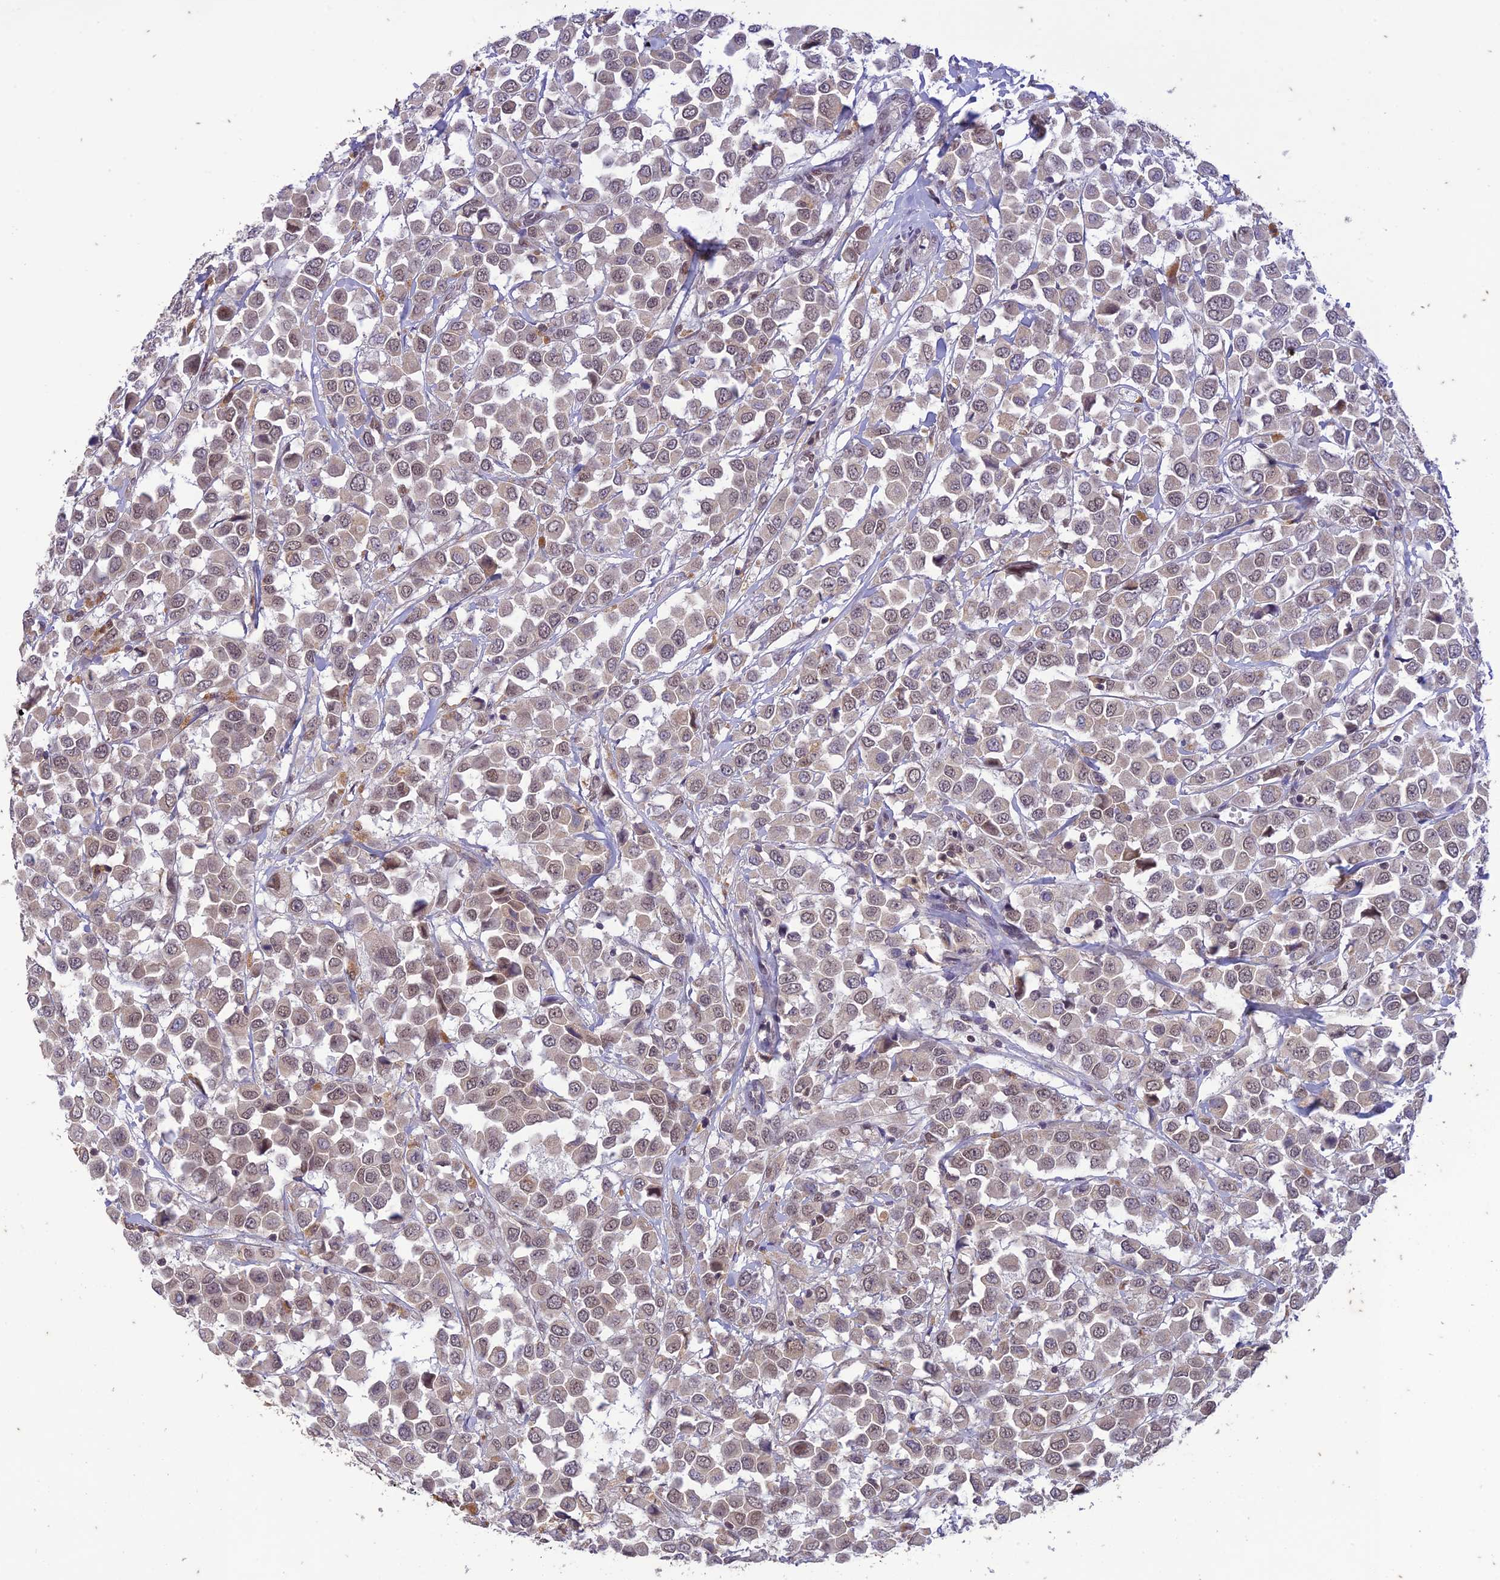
{"staining": {"intensity": "weak", "quantity": "25%-75%", "location": "cytoplasmic/membranous,nuclear"}, "tissue": "breast cancer", "cell_type": "Tumor cells", "image_type": "cancer", "snomed": [{"axis": "morphology", "description": "Duct carcinoma"}, {"axis": "topography", "description": "Breast"}], "caption": "Immunohistochemistry (IHC) photomicrograph of neoplastic tissue: invasive ductal carcinoma (breast) stained using immunohistochemistry reveals low levels of weak protein expression localized specifically in the cytoplasmic/membranous and nuclear of tumor cells, appearing as a cytoplasmic/membranous and nuclear brown color.", "gene": "POP4", "patient": {"sex": "female", "age": 61}}